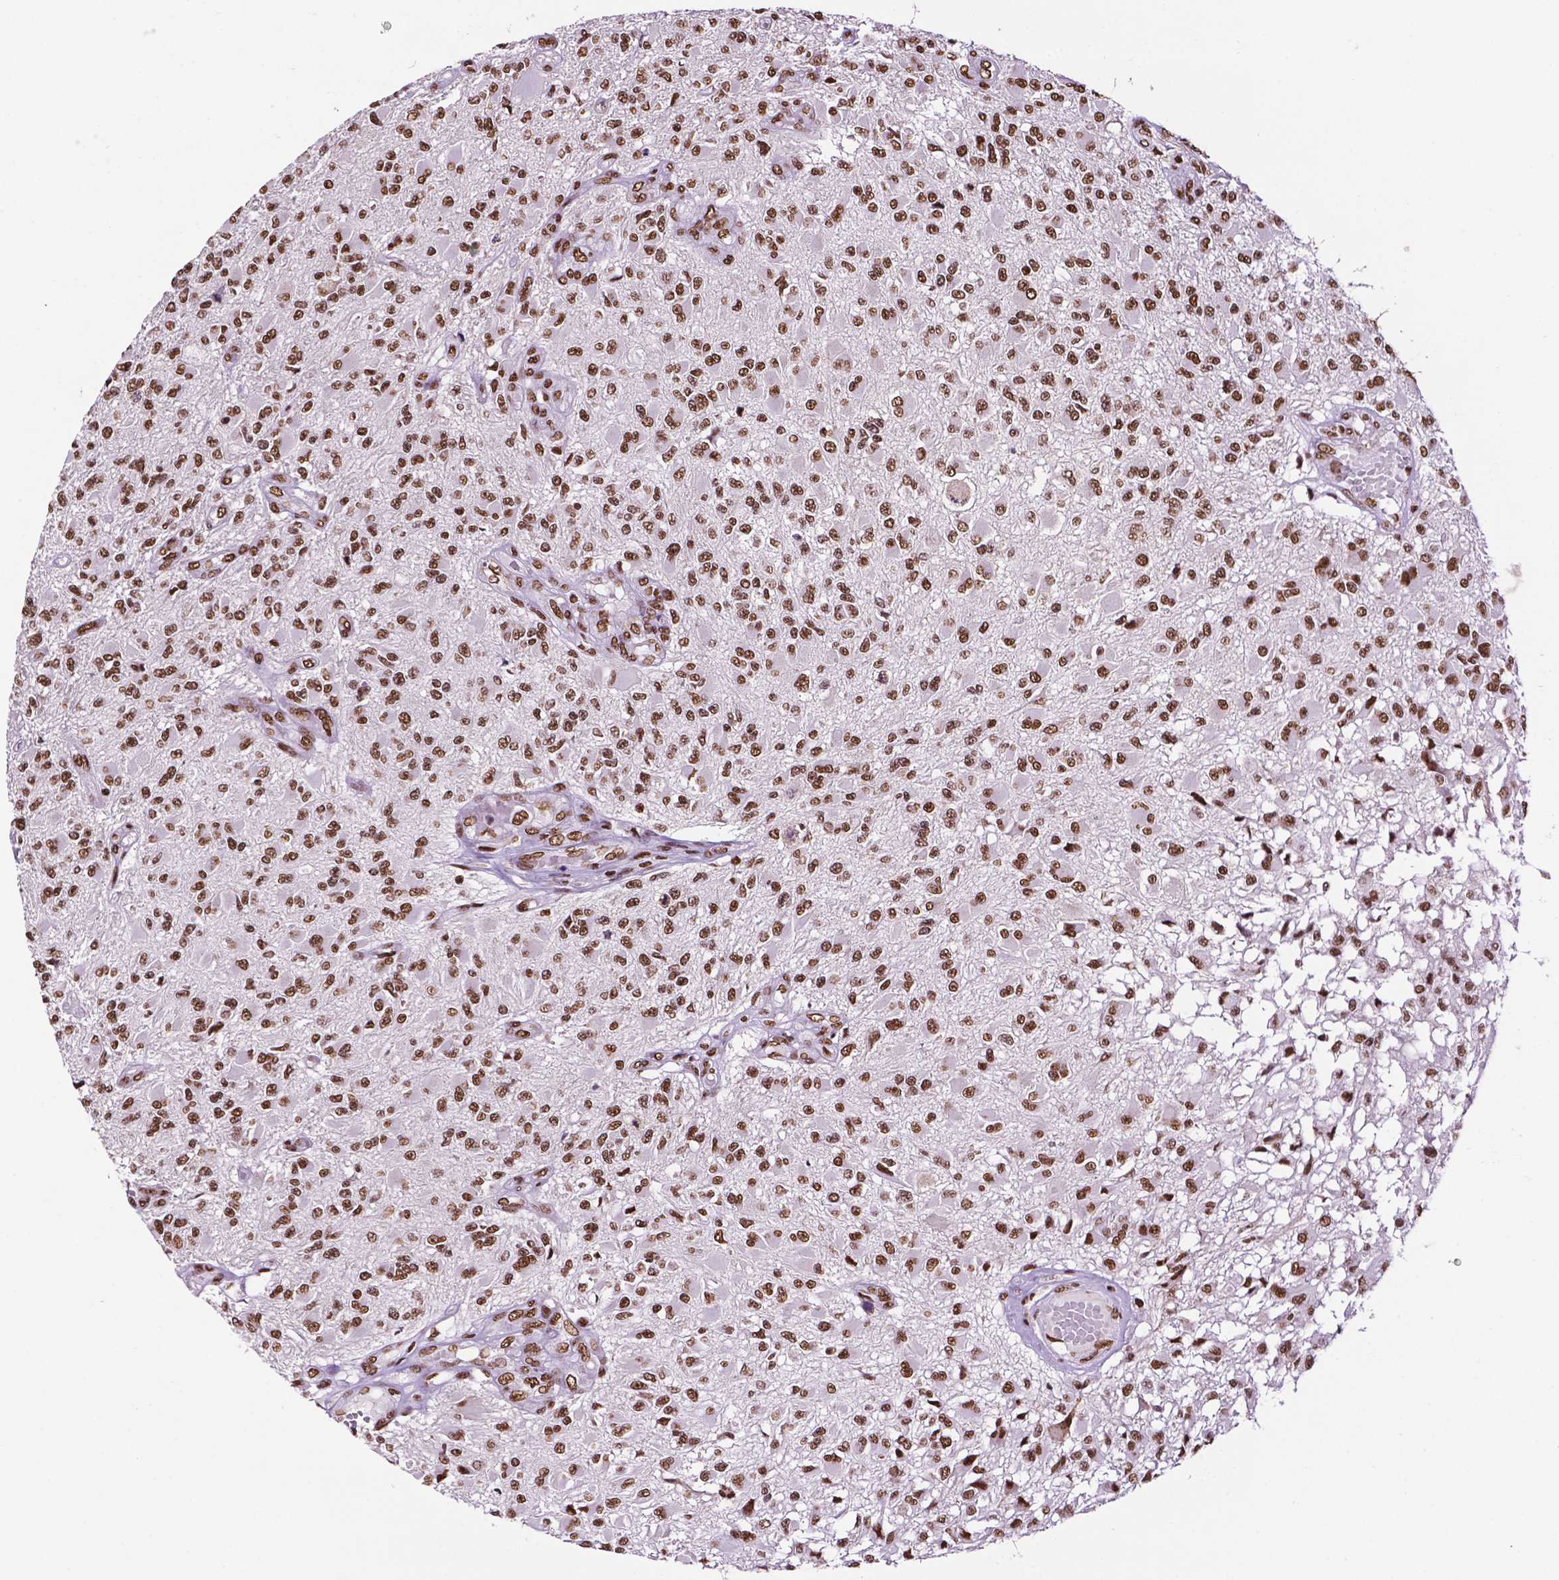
{"staining": {"intensity": "strong", "quantity": ">75%", "location": "nuclear"}, "tissue": "glioma", "cell_type": "Tumor cells", "image_type": "cancer", "snomed": [{"axis": "morphology", "description": "Glioma, malignant, High grade"}, {"axis": "topography", "description": "Brain"}], "caption": "Glioma stained for a protein reveals strong nuclear positivity in tumor cells.", "gene": "CCAR2", "patient": {"sex": "female", "age": 63}}